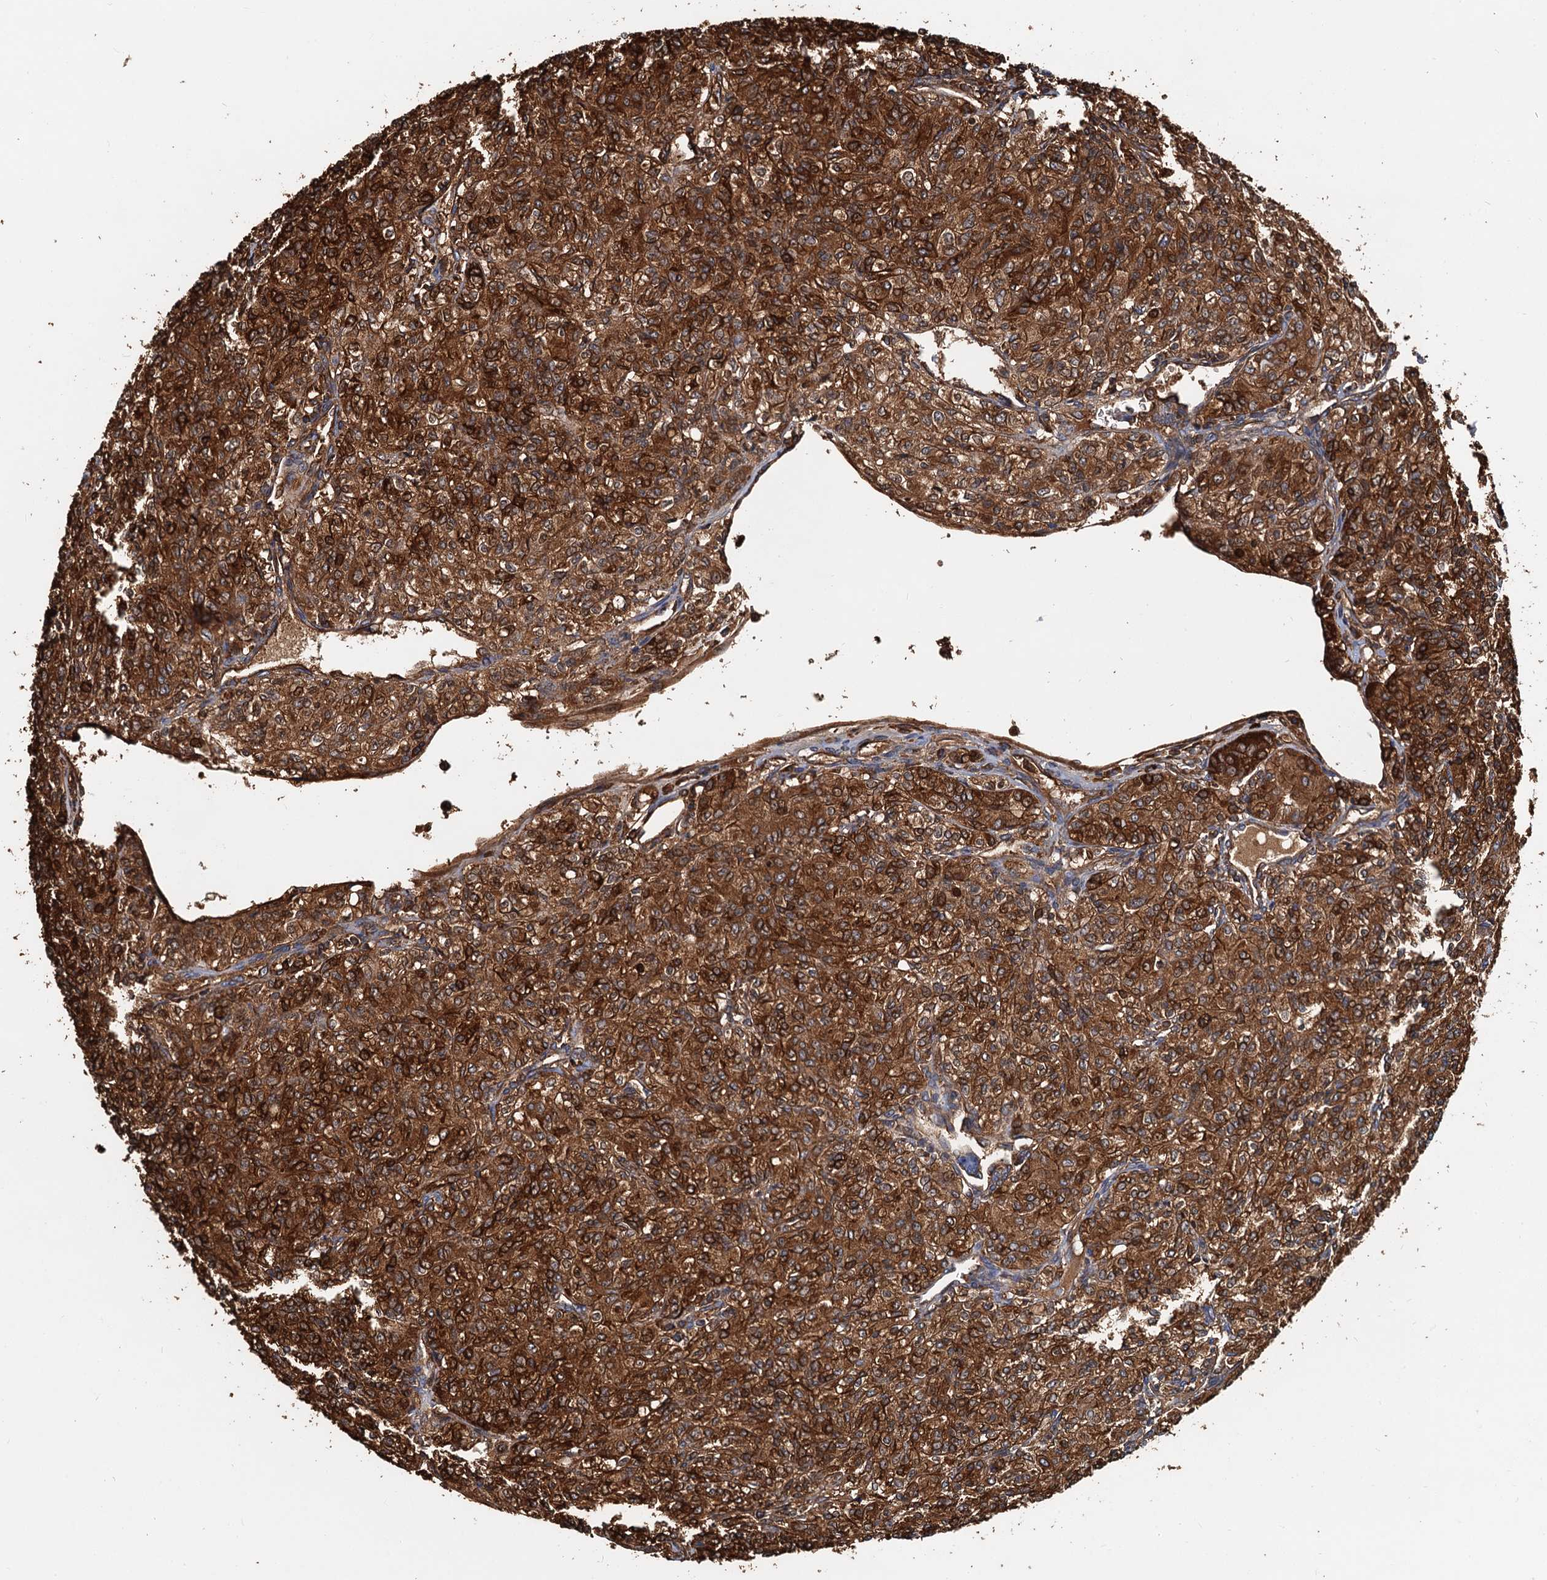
{"staining": {"intensity": "strong", "quantity": ">75%", "location": "cytoplasmic/membranous"}, "tissue": "renal cancer", "cell_type": "Tumor cells", "image_type": "cancer", "snomed": [{"axis": "morphology", "description": "Adenocarcinoma, NOS"}, {"axis": "topography", "description": "Kidney"}], "caption": "Renal adenocarcinoma was stained to show a protein in brown. There is high levels of strong cytoplasmic/membranous positivity in approximately >75% of tumor cells. Ihc stains the protein in brown and the nuclei are stained blue.", "gene": "USP6NL", "patient": {"sex": "male", "age": 77}}